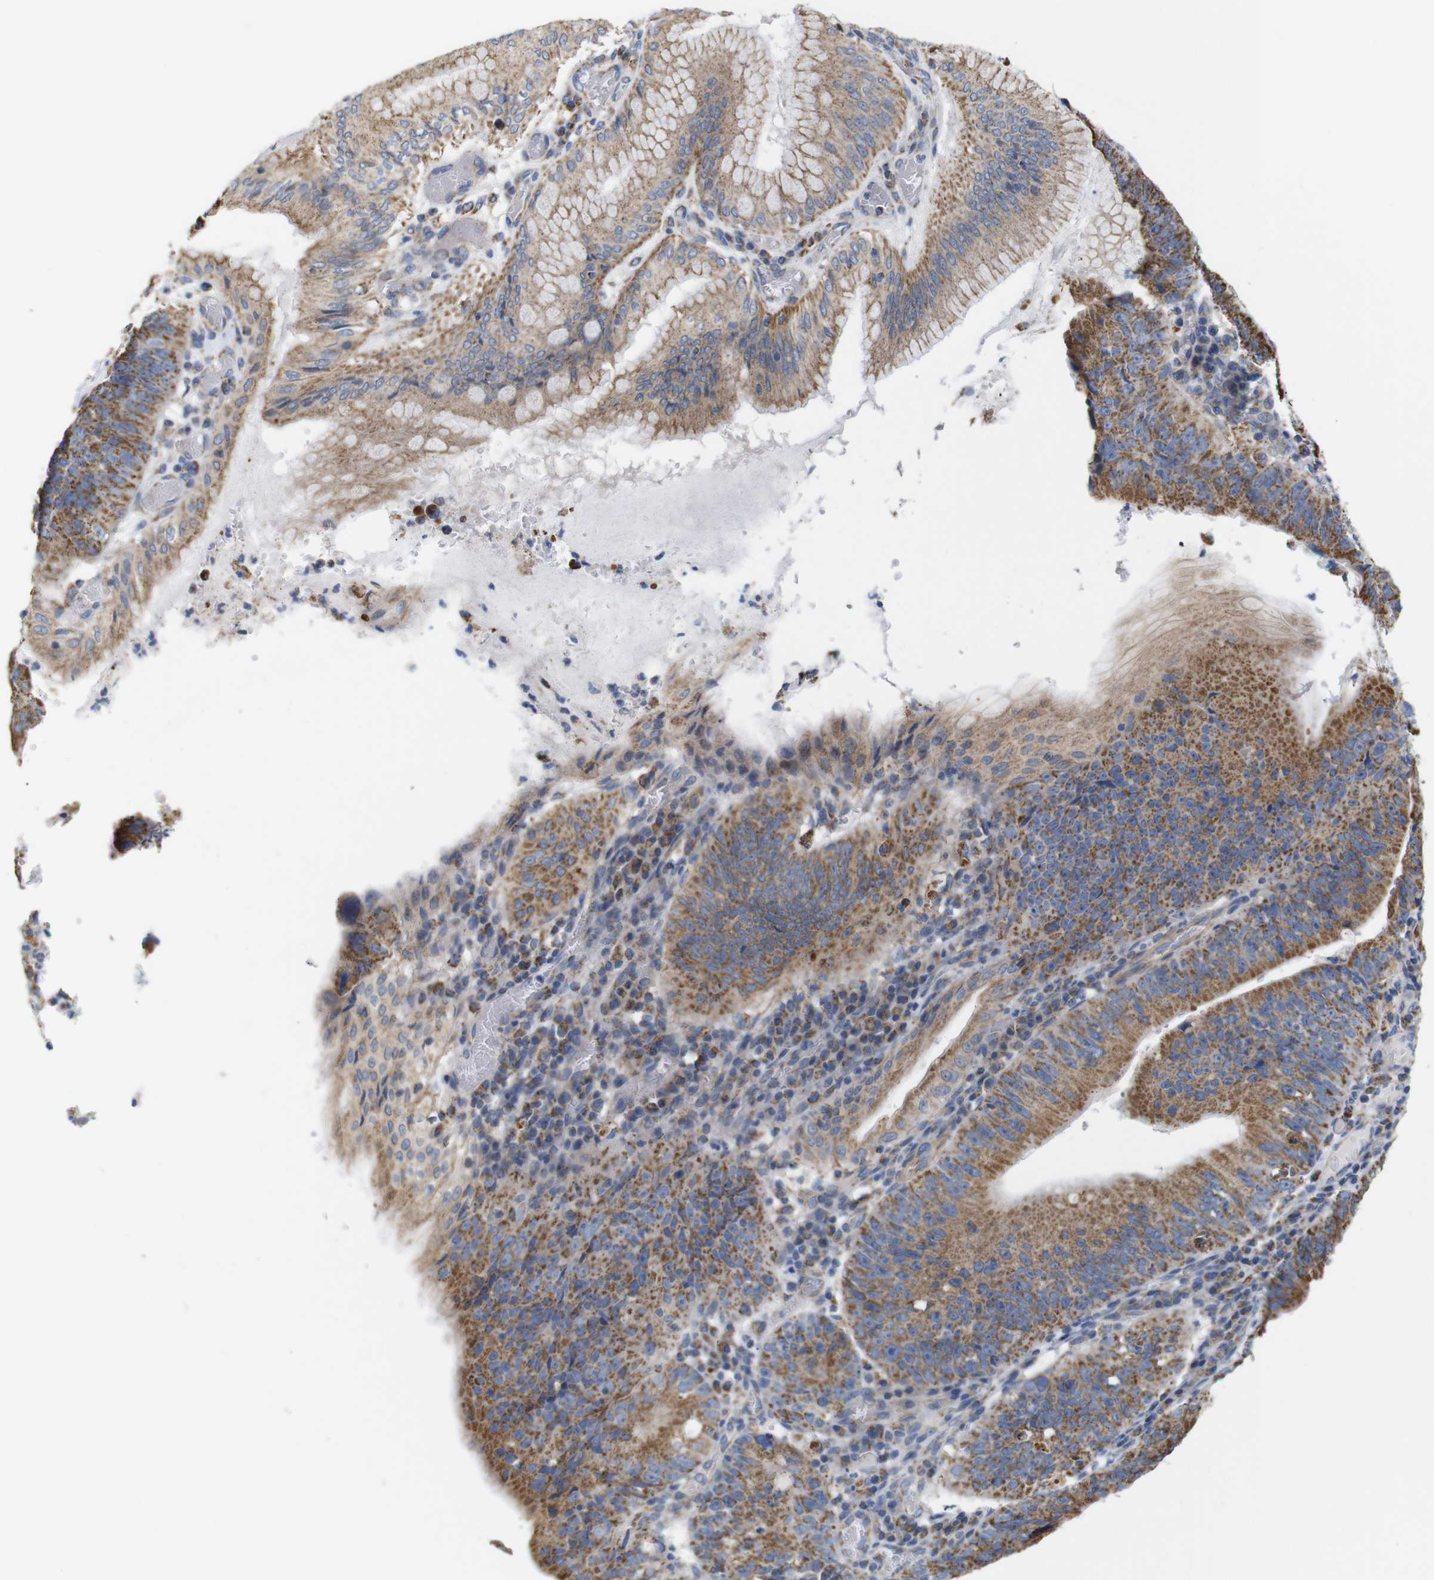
{"staining": {"intensity": "moderate", "quantity": ">75%", "location": "cytoplasmic/membranous"}, "tissue": "stomach cancer", "cell_type": "Tumor cells", "image_type": "cancer", "snomed": [{"axis": "morphology", "description": "Adenocarcinoma, NOS"}, {"axis": "topography", "description": "Stomach"}], "caption": "High-magnification brightfield microscopy of stomach cancer (adenocarcinoma) stained with DAB (brown) and counterstained with hematoxylin (blue). tumor cells exhibit moderate cytoplasmic/membranous positivity is appreciated in approximately>75% of cells.", "gene": "FAM171B", "patient": {"sex": "male", "age": 59}}